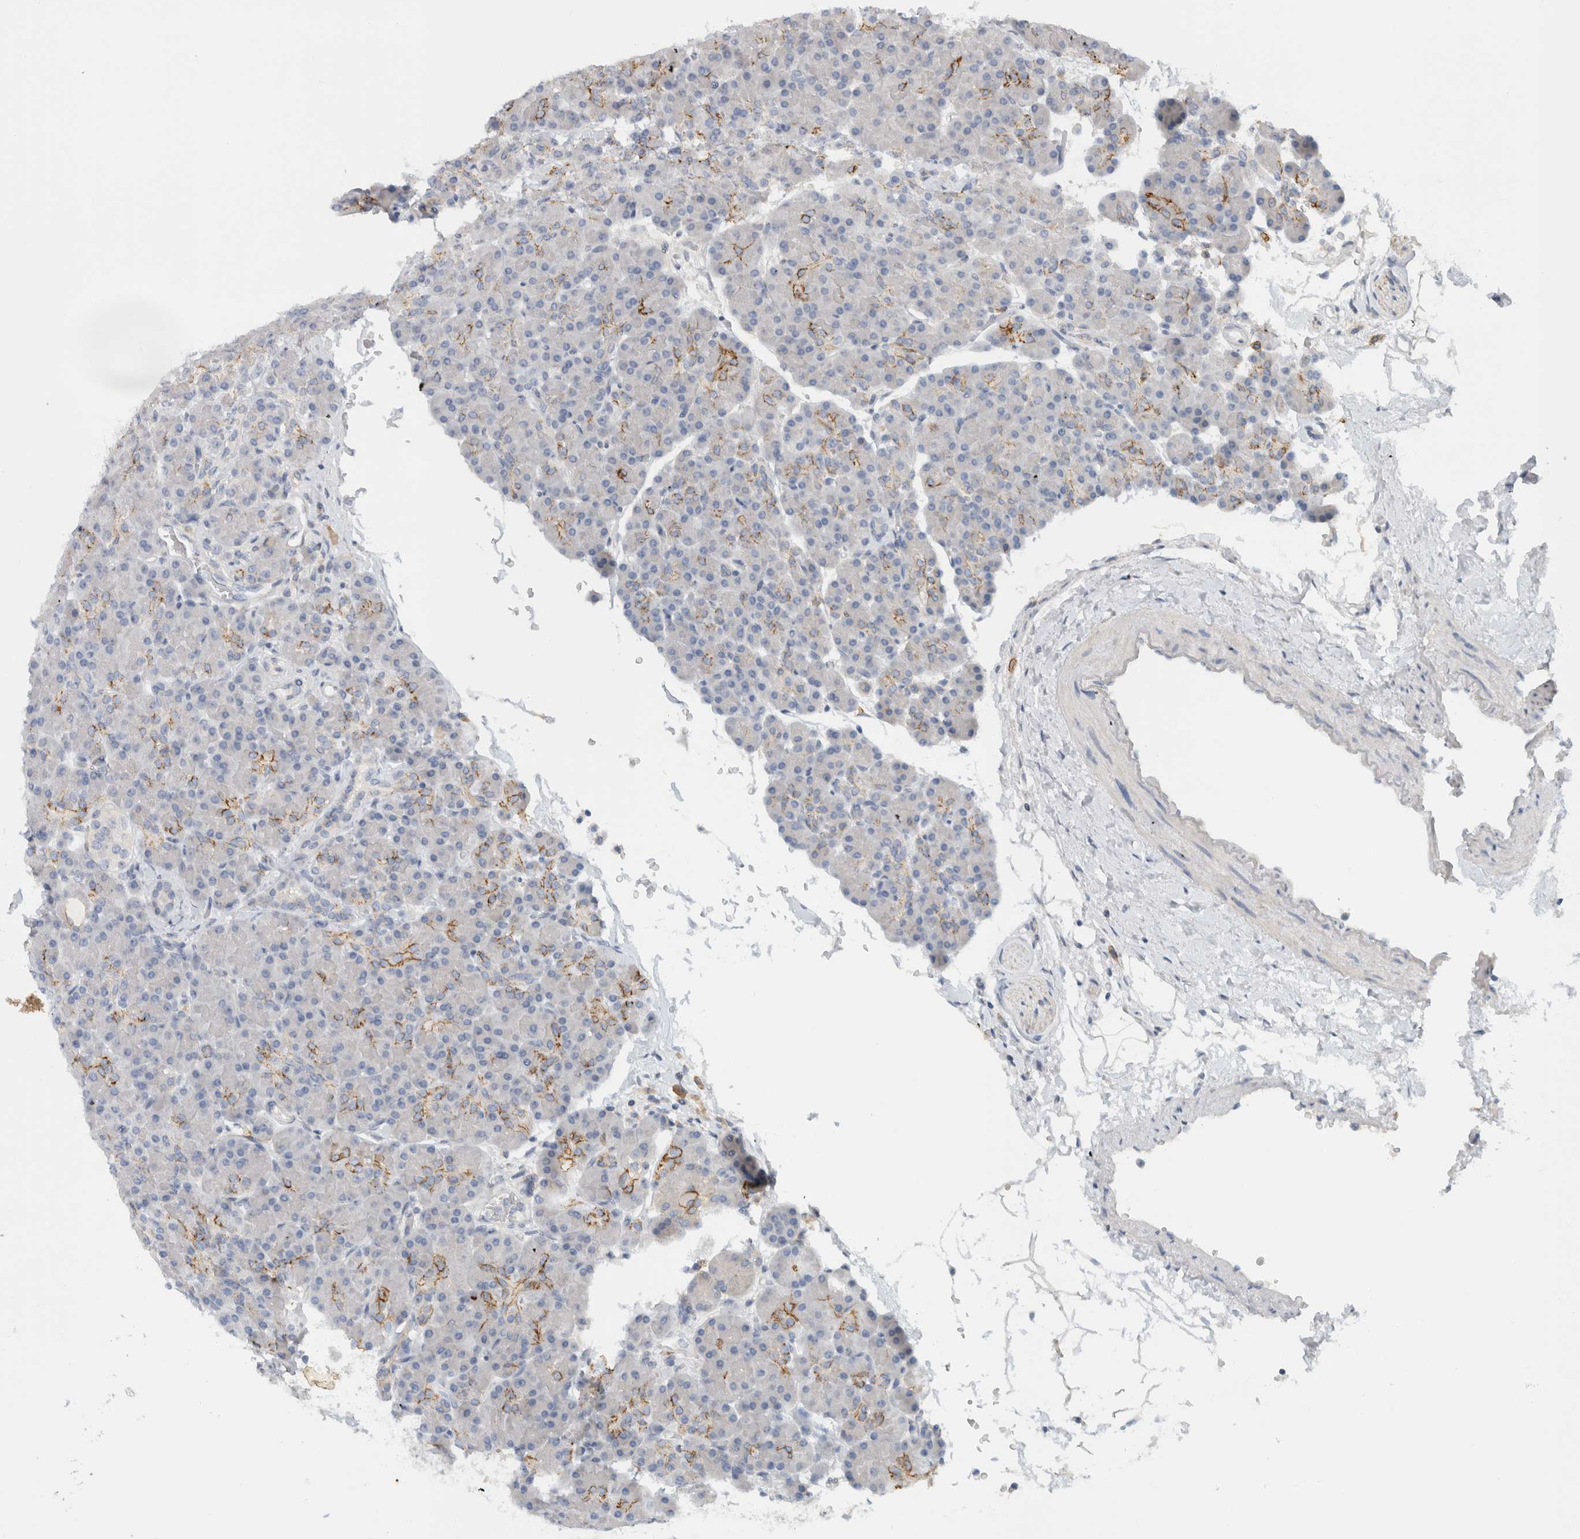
{"staining": {"intensity": "moderate", "quantity": "<25%", "location": "cytoplasmic/membranous"}, "tissue": "pancreas", "cell_type": "Exocrine glandular cells", "image_type": "normal", "snomed": [{"axis": "morphology", "description": "Normal tissue, NOS"}, {"axis": "topography", "description": "Pancreas"}], "caption": "Exocrine glandular cells show moderate cytoplasmic/membranous positivity in about <25% of cells in unremarkable pancreas.", "gene": "ERCC6L2", "patient": {"sex": "female", "age": 43}}